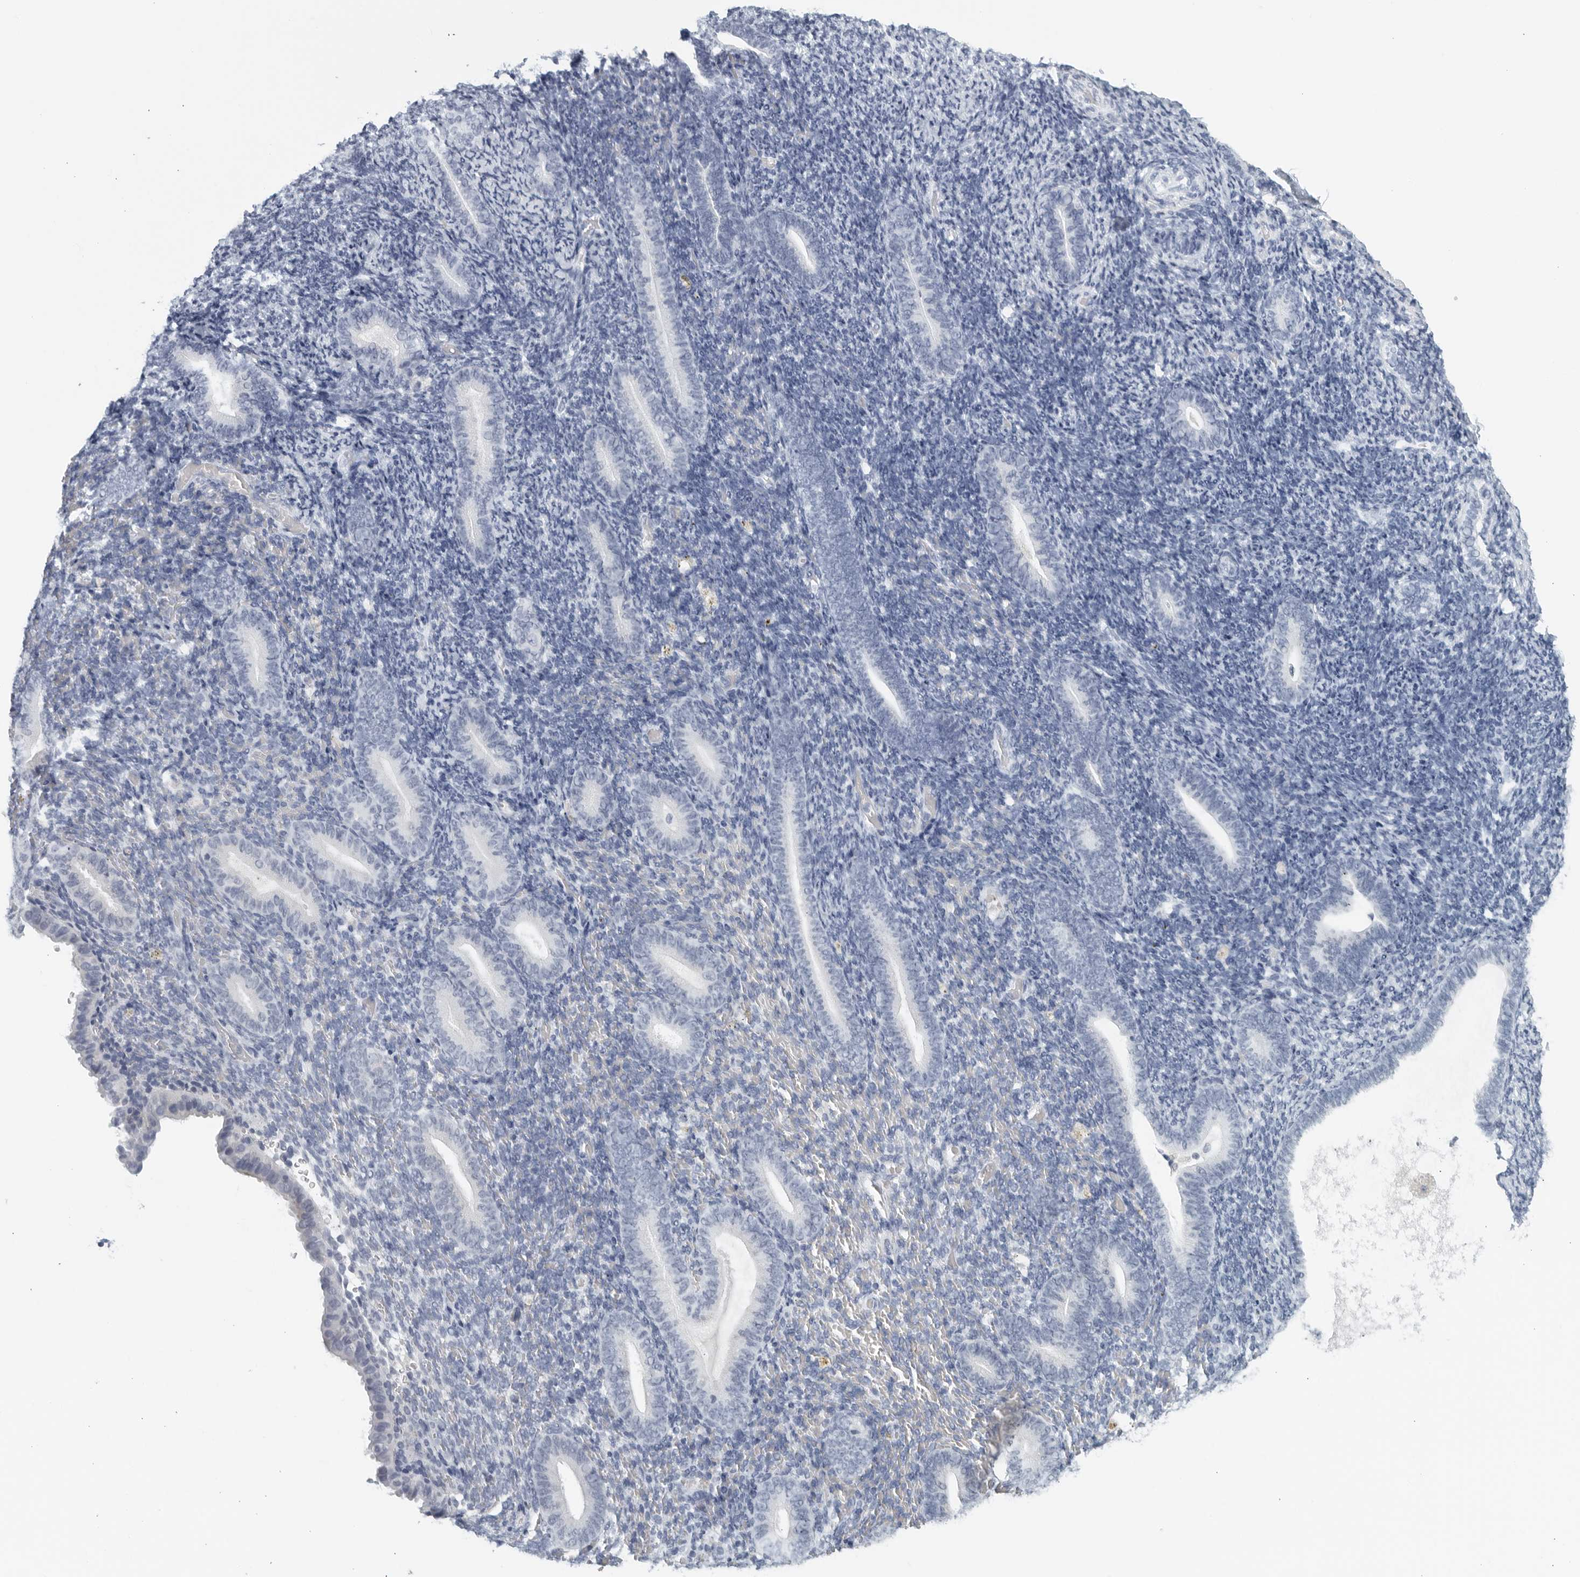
{"staining": {"intensity": "negative", "quantity": "none", "location": "none"}, "tissue": "endometrium", "cell_type": "Cells in endometrial stroma", "image_type": "normal", "snomed": [{"axis": "morphology", "description": "Normal tissue, NOS"}, {"axis": "topography", "description": "Endometrium"}], "caption": "A high-resolution photomicrograph shows immunohistochemistry staining of benign endometrium, which displays no significant expression in cells in endometrial stroma.", "gene": "MATN1", "patient": {"sex": "female", "age": 51}}